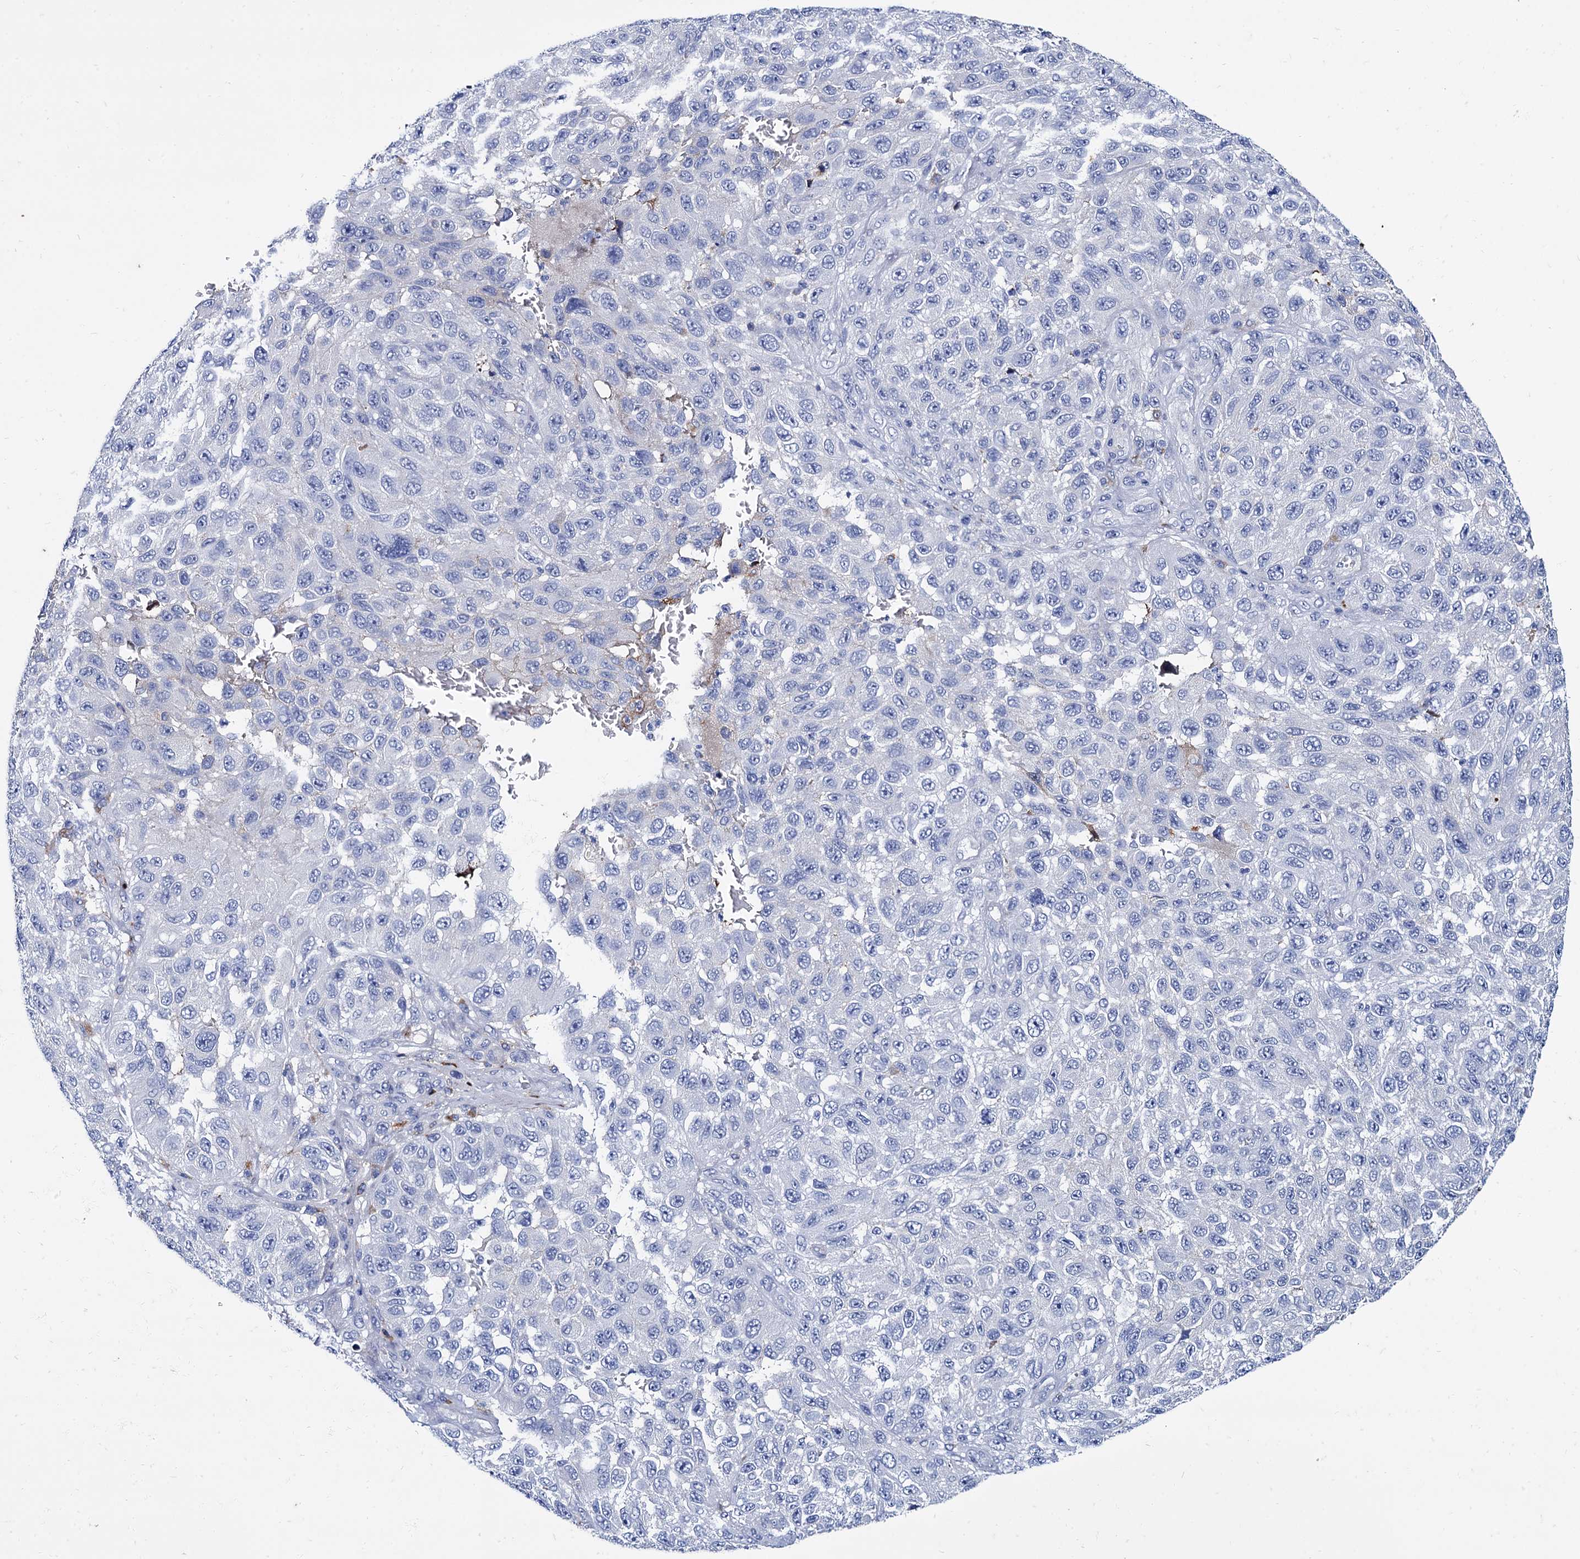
{"staining": {"intensity": "negative", "quantity": "none", "location": "none"}, "tissue": "melanoma", "cell_type": "Tumor cells", "image_type": "cancer", "snomed": [{"axis": "morphology", "description": "Normal tissue, NOS"}, {"axis": "morphology", "description": "Malignant melanoma, NOS"}, {"axis": "topography", "description": "Skin"}], "caption": "Tumor cells show no significant expression in melanoma.", "gene": "TMEM72", "patient": {"sex": "female", "age": 96}}